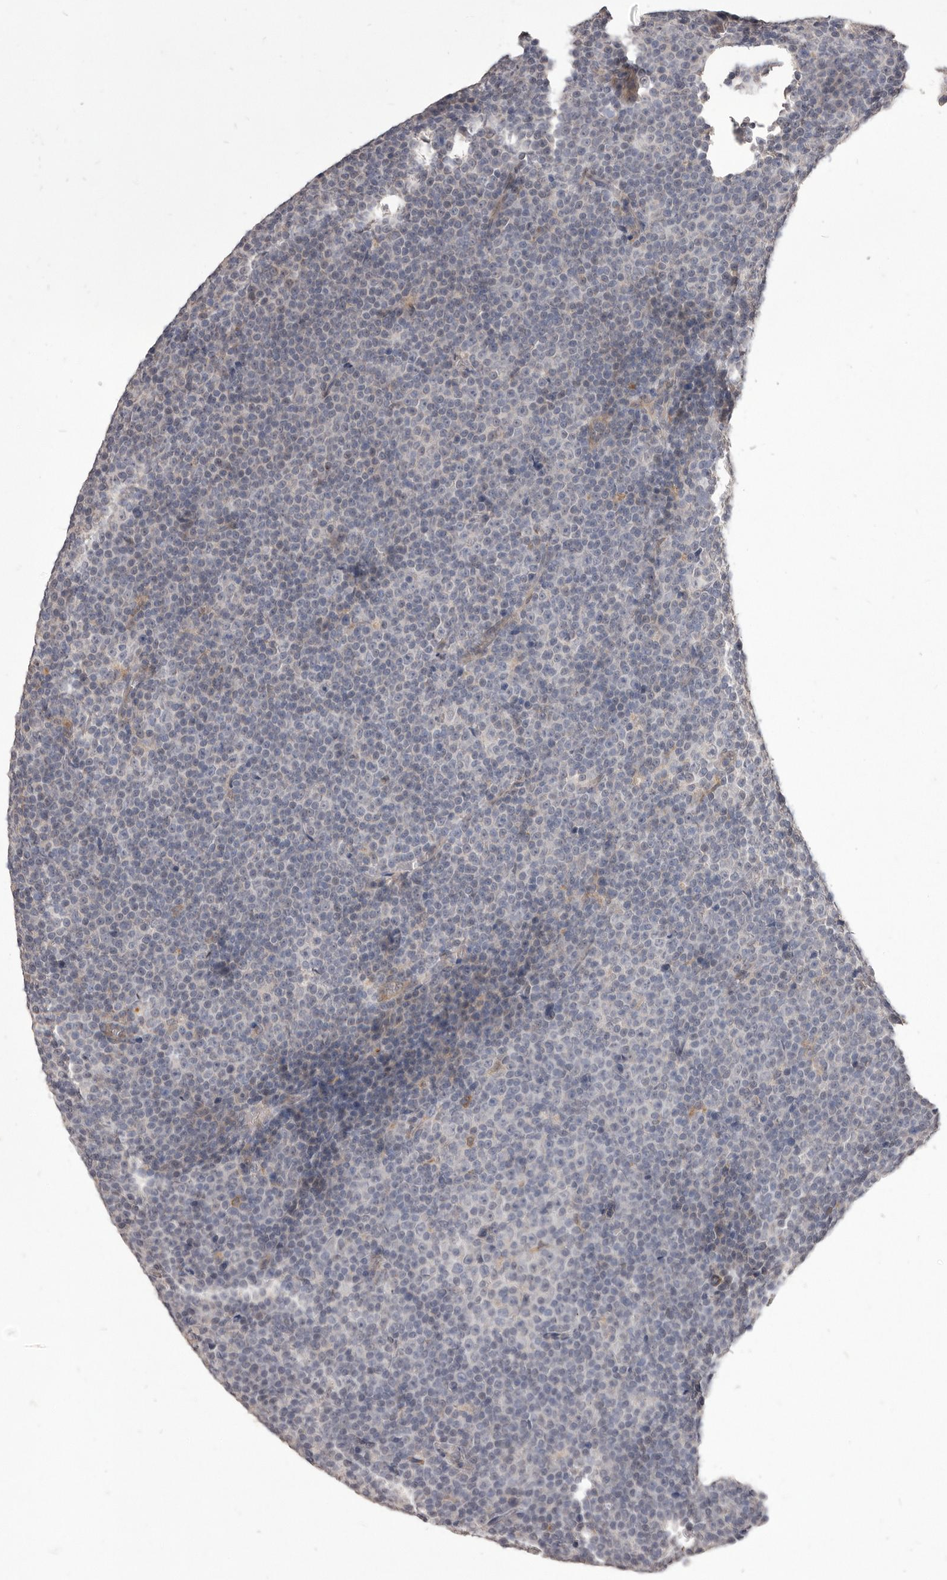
{"staining": {"intensity": "negative", "quantity": "none", "location": "none"}, "tissue": "lymphoma", "cell_type": "Tumor cells", "image_type": "cancer", "snomed": [{"axis": "morphology", "description": "Malignant lymphoma, non-Hodgkin's type, Low grade"}, {"axis": "topography", "description": "Lymph node"}], "caption": "Image shows no protein staining in tumor cells of lymphoma tissue. (DAB (3,3'-diaminobenzidine) immunohistochemistry visualized using brightfield microscopy, high magnification).", "gene": "VPS45", "patient": {"sex": "female", "age": 67}}